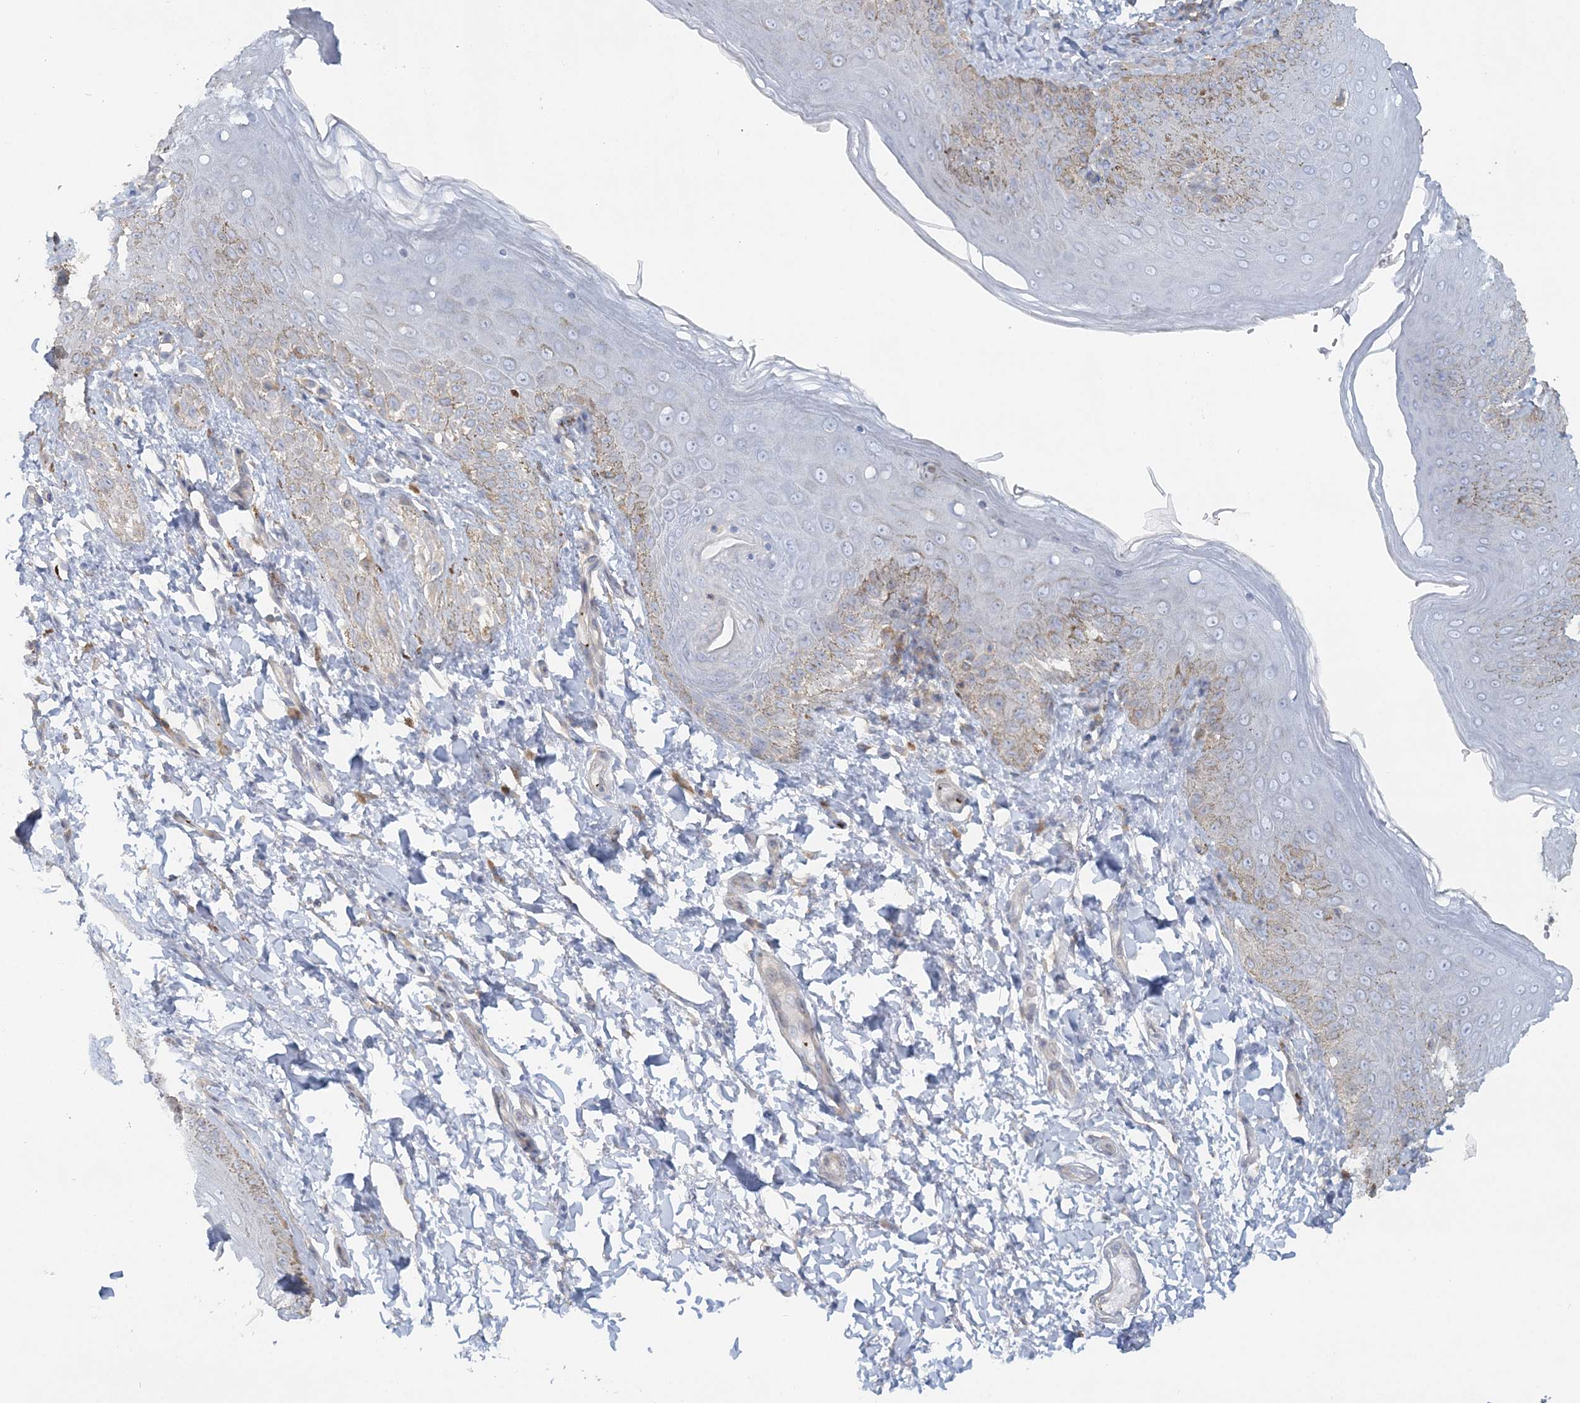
{"staining": {"intensity": "weak", "quantity": "<25%", "location": "cytoplasmic/membranous"}, "tissue": "skin", "cell_type": "Epidermal cells", "image_type": "normal", "snomed": [{"axis": "morphology", "description": "Normal tissue, NOS"}, {"axis": "topography", "description": "Anal"}], "caption": "A high-resolution image shows IHC staining of benign skin, which exhibits no significant expression in epidermal cells.", "gene": "CUEDC2", "patient": {"sex": "male", "age": 44}}